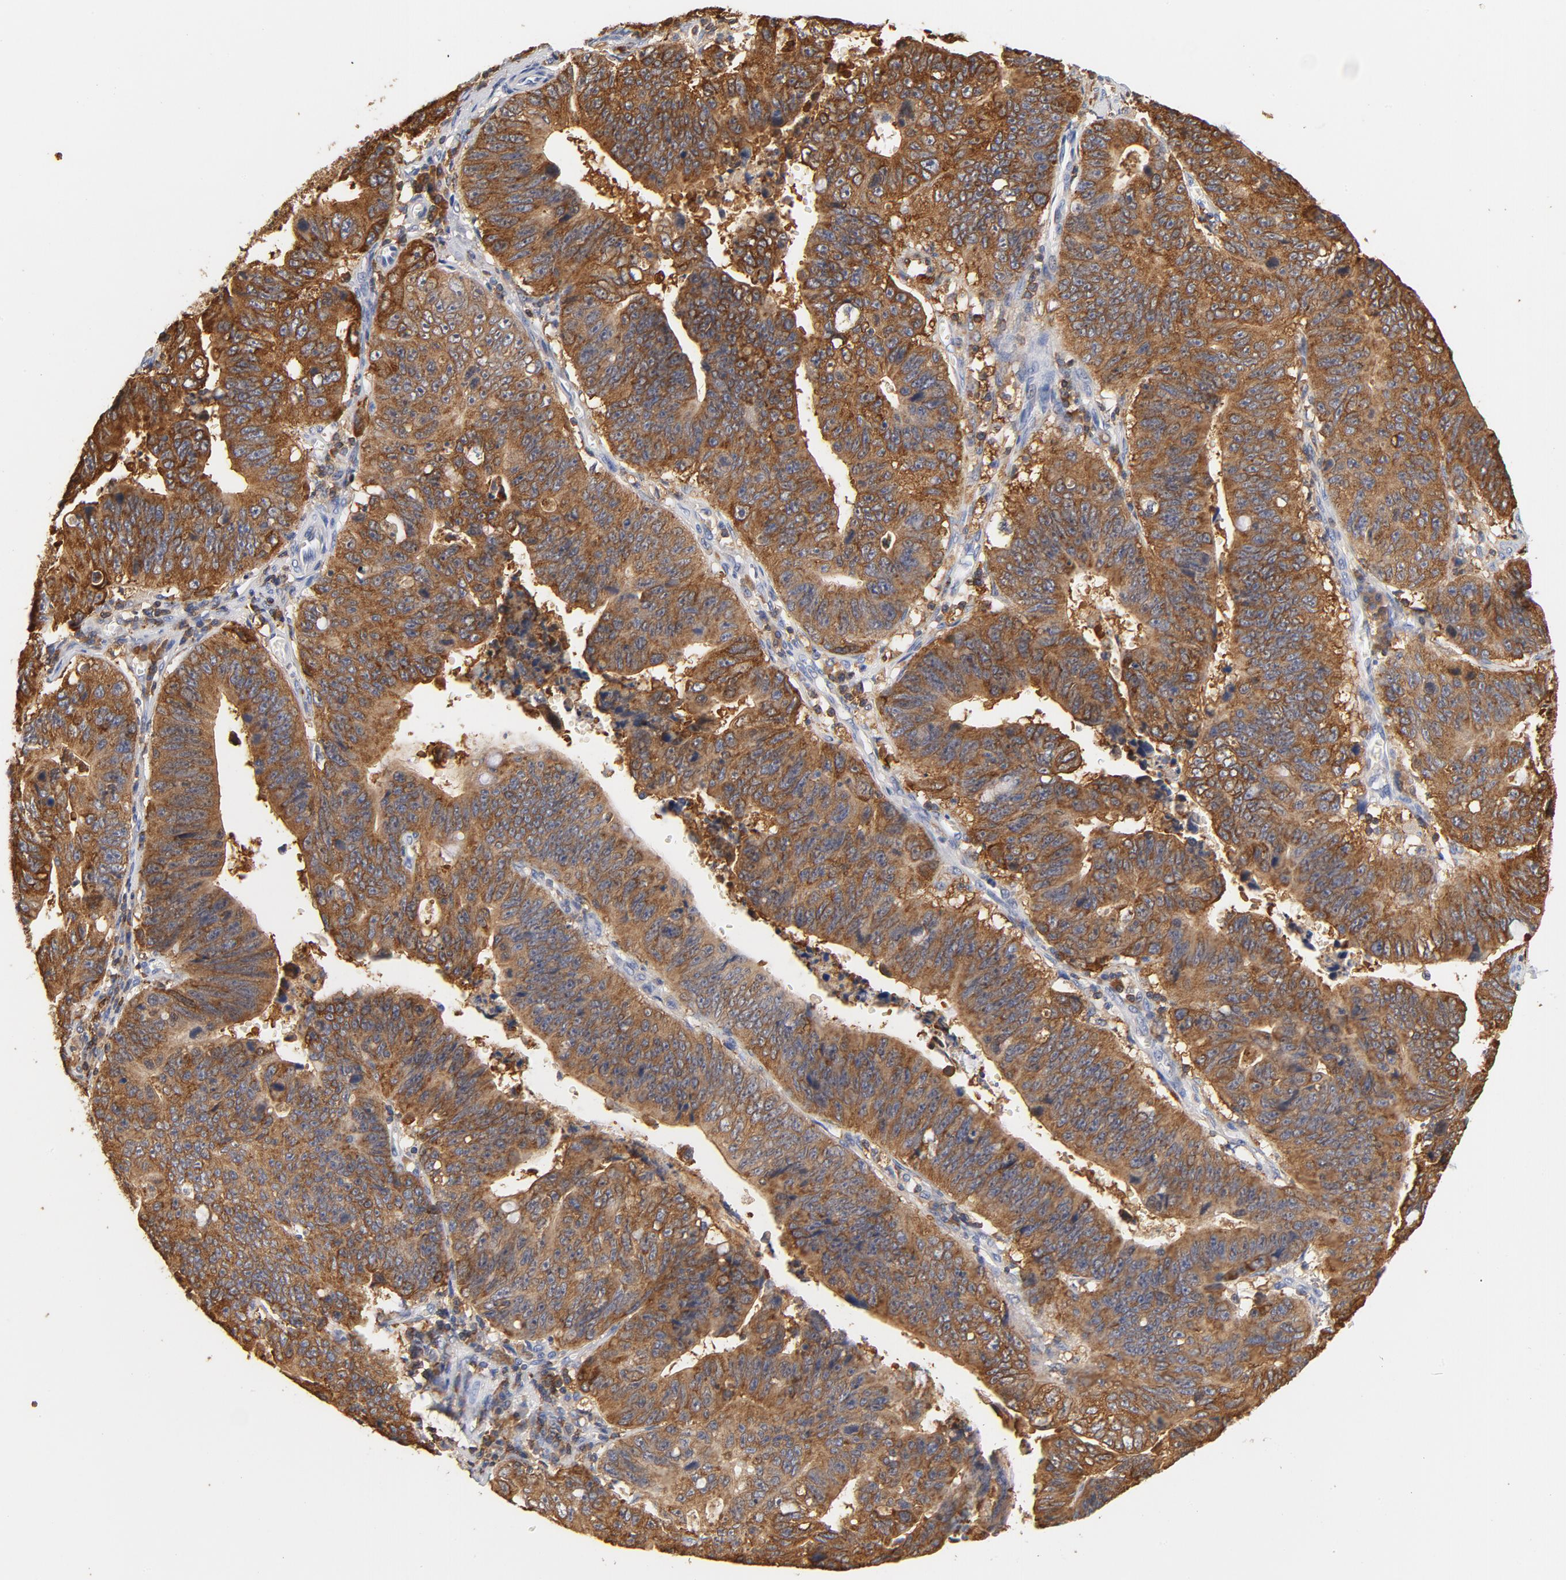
{"staining": {"intensity": "strong", "quantity": ">75%", "location": "cytoplasmic/membranous"}, "tissue": "stomach cancer", "cell_type": "Tumor cells", "image_type": "cancer", "snomed": [{"axis": "morphology", "description": "Adenocarcinoma, NOS"}, {"axis": "topography", "description": "Stomach"}], "caption": "Human stomach adenocarcinoma stained with a protein marker demonstrates strong staining in tumor cells.", "gene": "EZR", "patient": {"sex": "male", "age": 59}}